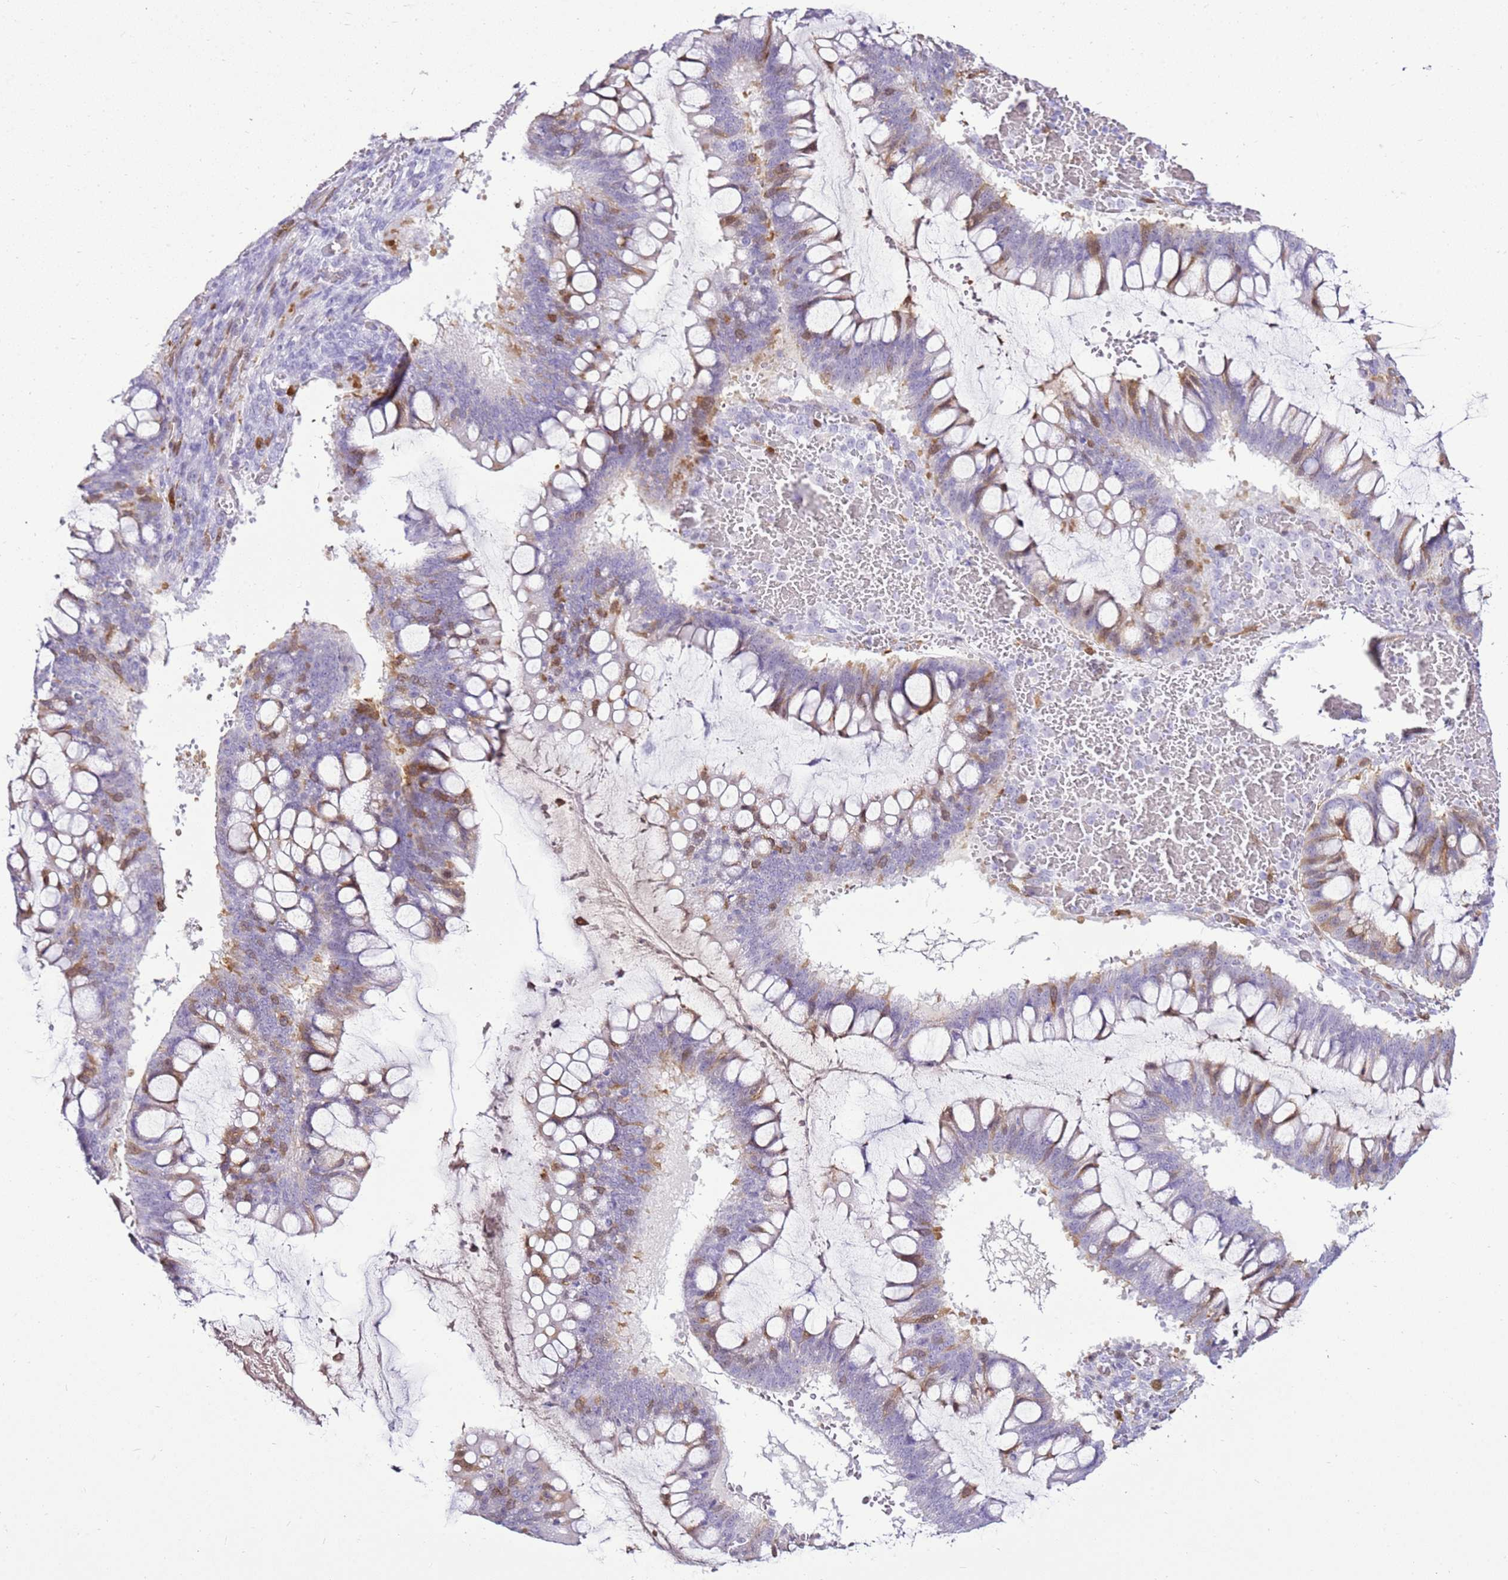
{"staining": {"intensity": "moderate", "quantity": "<25%", "location": "cytoplasmic/membranous"}, "tissue": "ovarian cancer", "cell_type": "Tumor cells", "image_type": "cancer", "snomed": [{"axis": "morphology", "description": "Cystadenocarcinoma, mucinous, NOS"}, {"axis": "topography", "description": "Ovary"}], "caption": "High-power microscopy captured an immunohistochemistry image of mucinous cystadenocarcinoma (ovarian), revealing moderate cytoplasmic/membranous expression in about <25% of tumor cells.", "gene": "SPC25", "patient": {"sex": "female", "age": 73}}